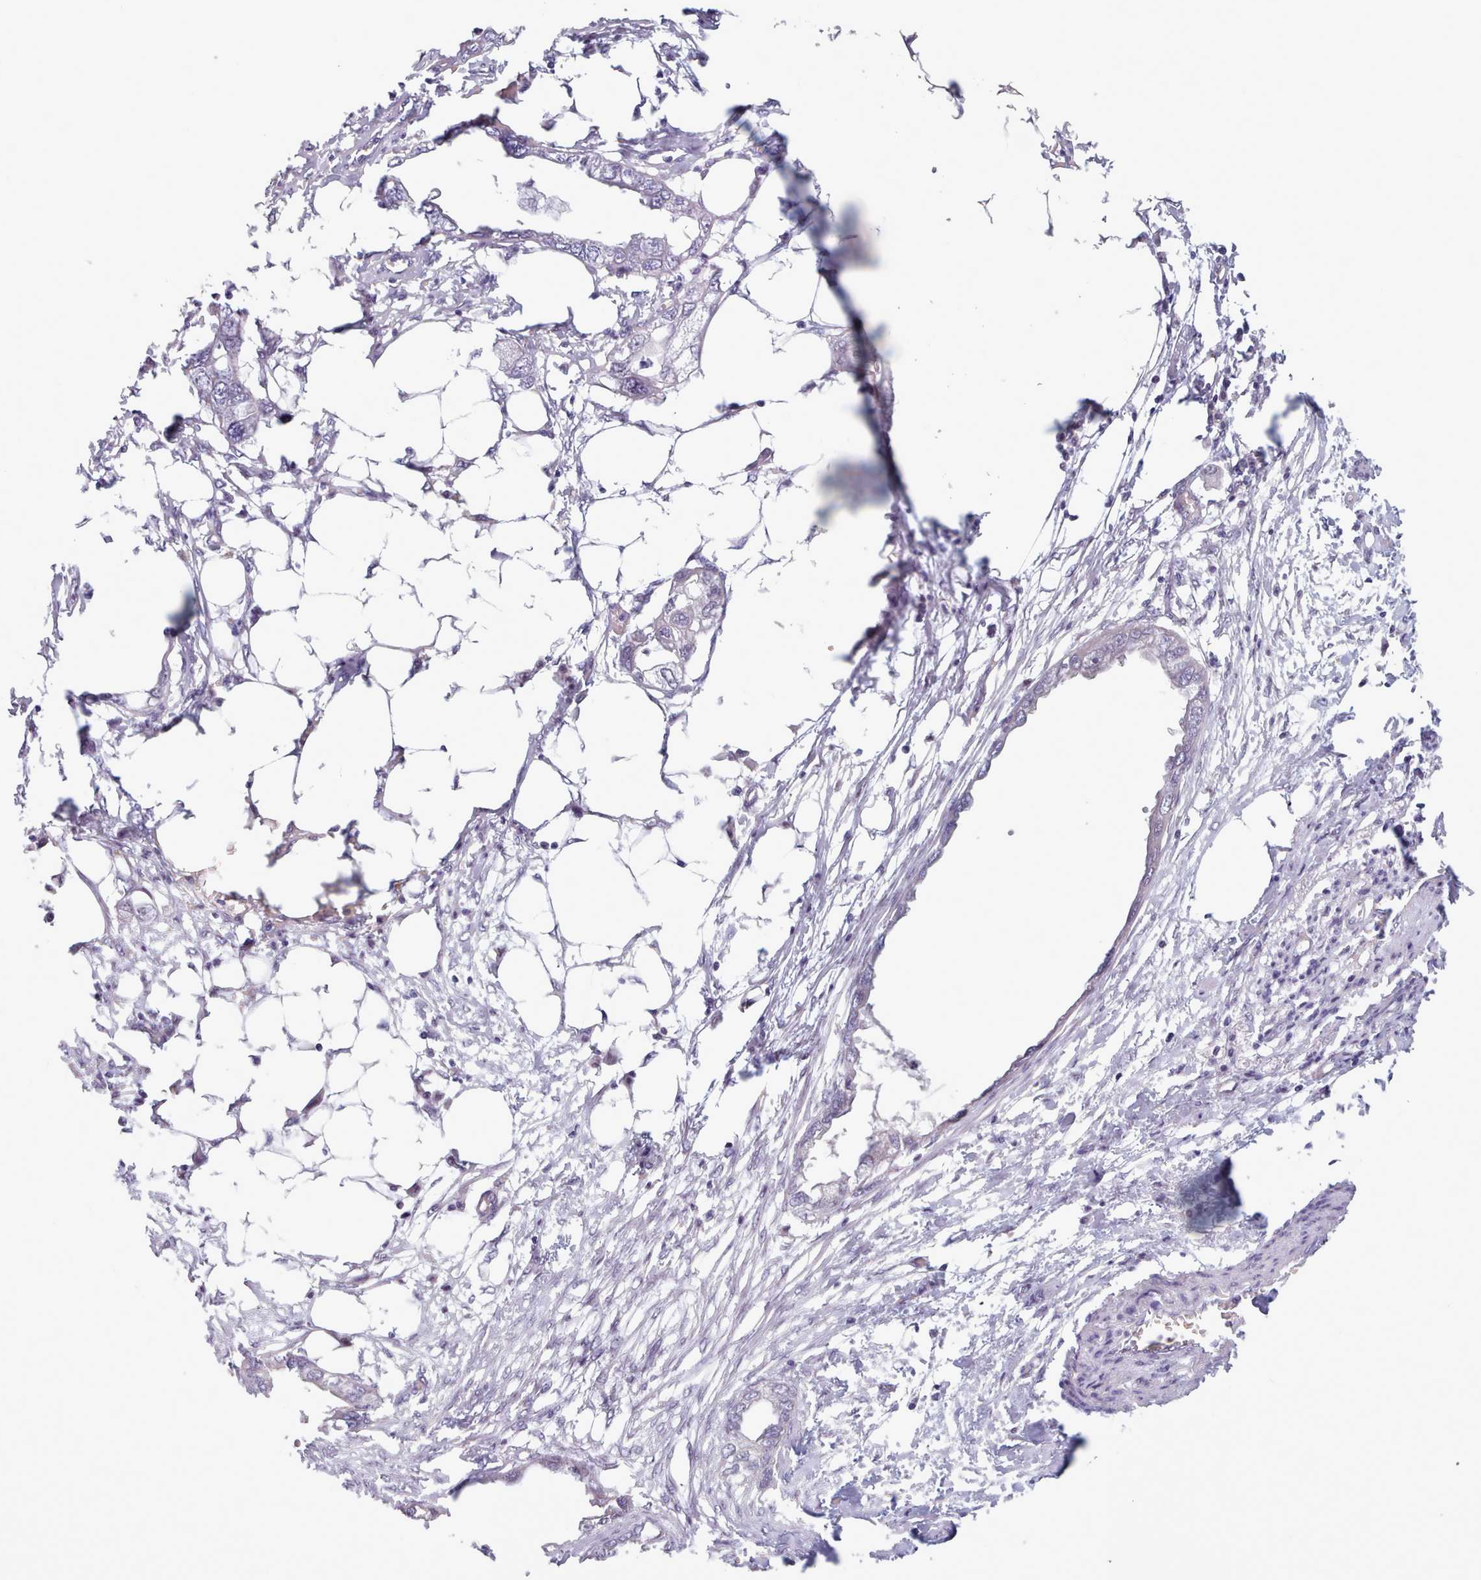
{"staining": {"intensity": "negative", "quantity": "none", "location": "none"}, "tissue": "endometrial cancer", "cell_type": "Tumor cells", "image_type": "cancer", "snomed": [{"axis": "morphology", "description": "Adenocarcinoma, NOS"}, {"axis": "morphology", "description": "Adenocarcinoma, metastatic, NOS"}, {"axis": "topography", "description": "Adipose tissue"}, {"axis": "topography", "description": "Endometrium"}], "caption": "This micrograph is of metastatic adenocarcinoma (endometrial) stained with immunohistochemistry to label a protein in brown with the nuclei are counter-stained blue. There is no staining in tumor cells.", "gene": "KBTBD7", "patient": {"sex": "female", "age": 67}}